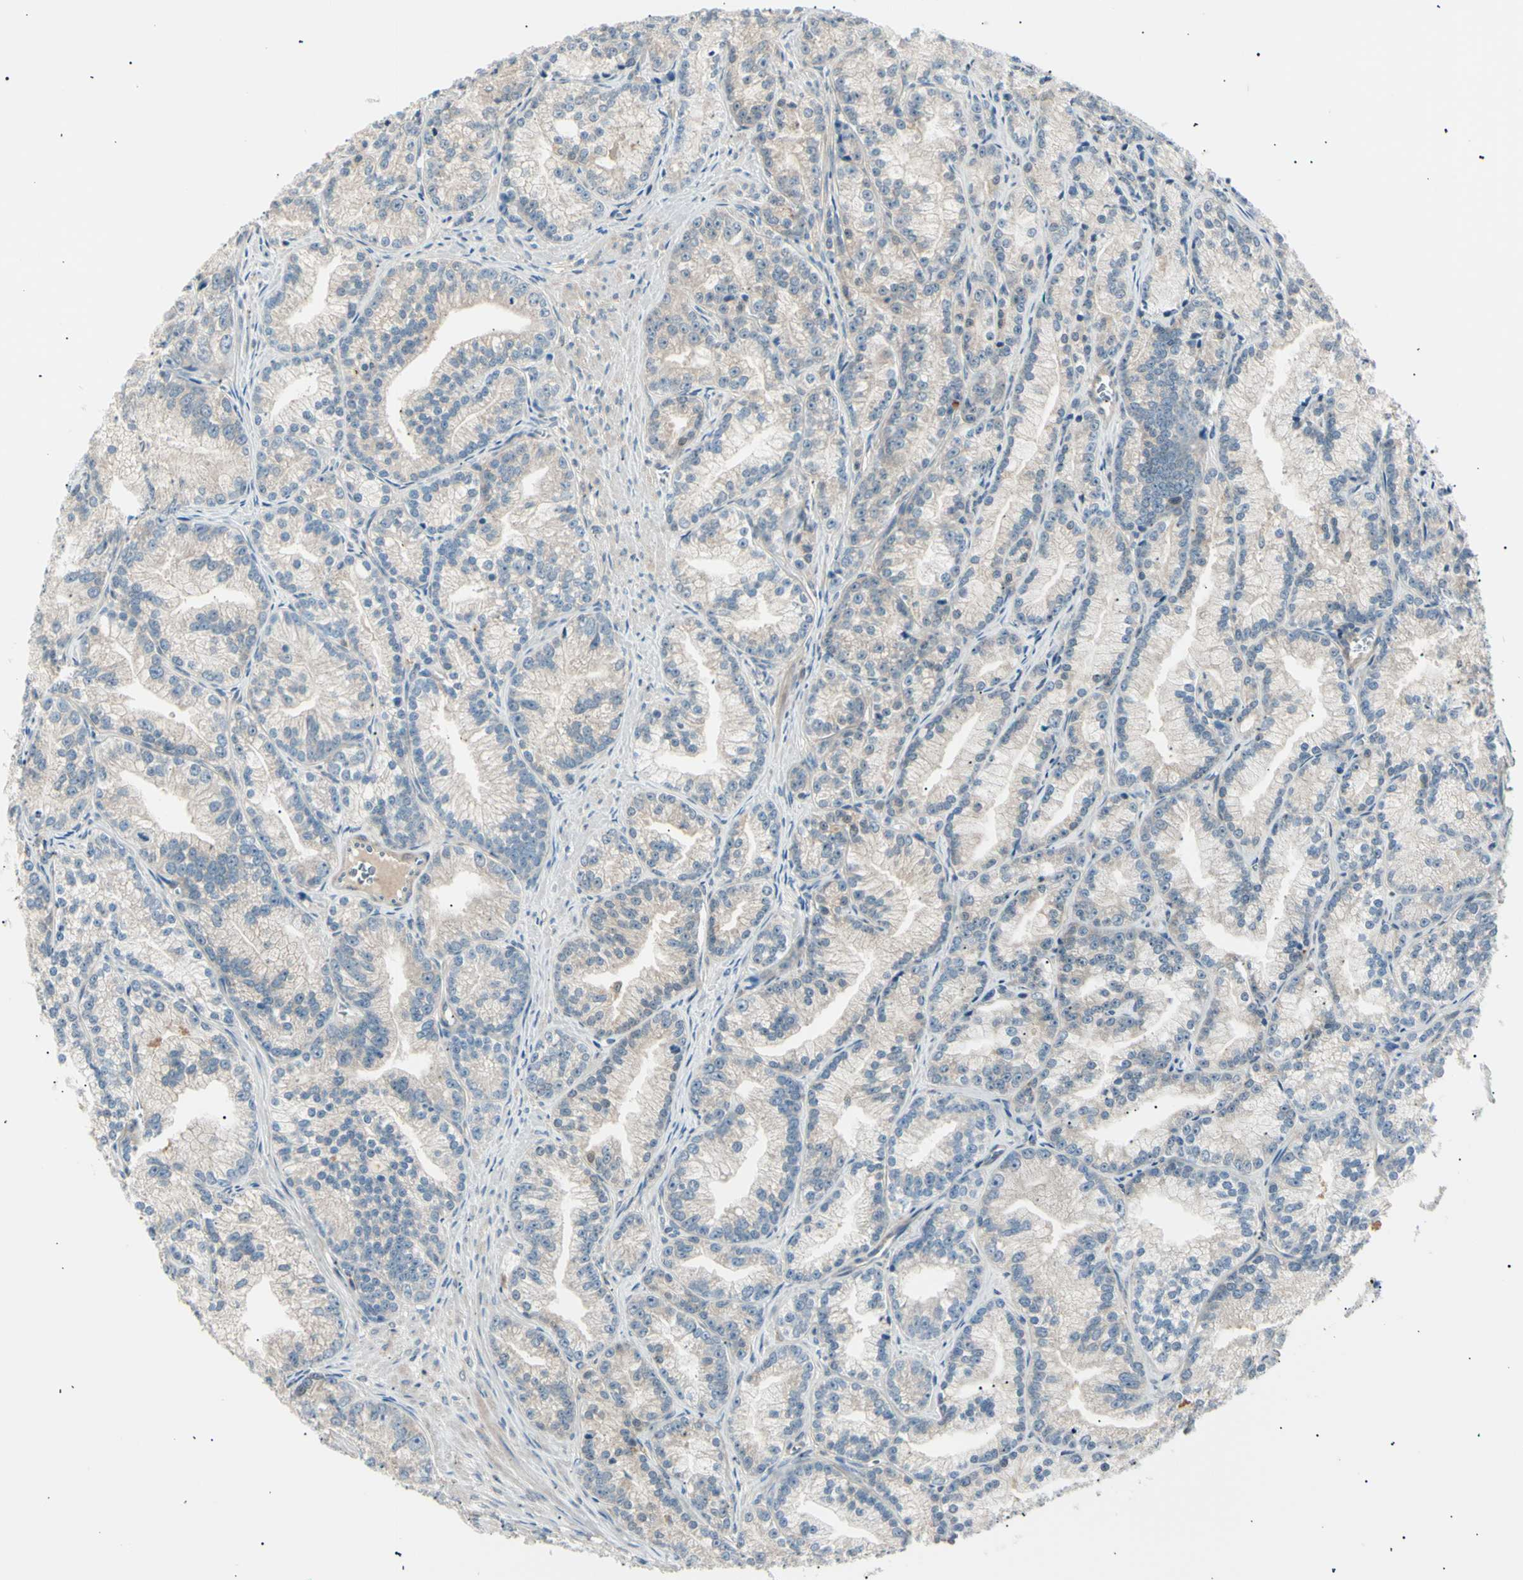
{"staining": {"intensity": "moderate", "quantity": "<25%", "location": "cytoplasmic/membranous"}, "tissue": "prostate cancer", "cell_type": "Tumor cells", "image_type": "cancer", "snomed": [{"axis": "morphology", "description": "Adenocarcinoma, Low grade"}, {"axis": "topography", "description": "Prostate"}], "caption": "Protein expression analysis of prostate cancer reveals moderate cytoplasmic/membranous expression in about <25% of tumor cells.", "gene": "LHPP", "patient": {"sex": "male", "age": 89}}